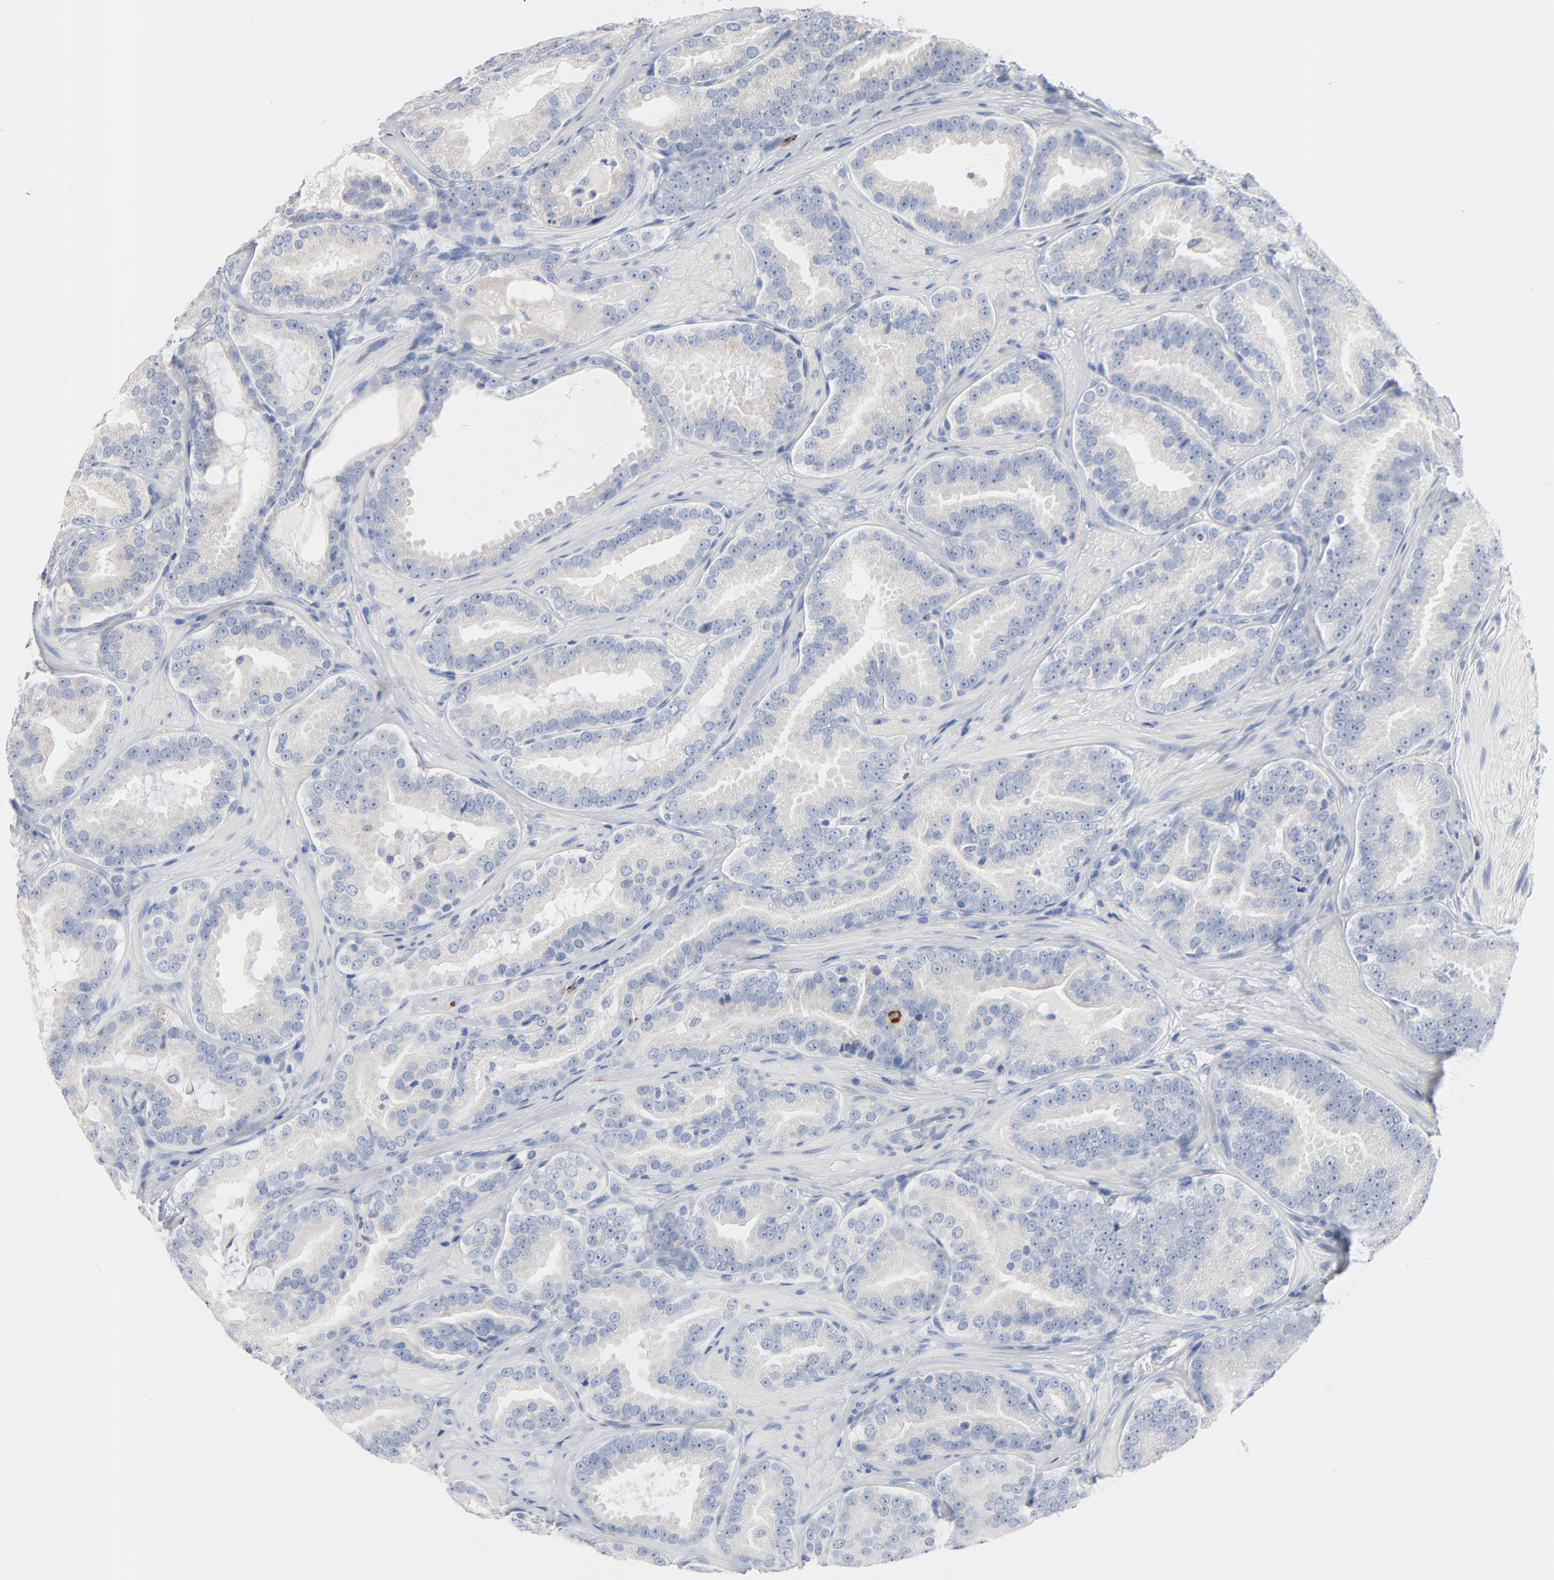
{"staining": {"intensity": "negative", "quantity": "none", "location": "none"}, "tissue": "prostate cancer", "cell_type": "Tumor cells", "image_type": "cancer", "snomed": [{"axis": "morphology", "description": "Adenocarcinoma, Low grade"}, {"axis": "topography", "description": "Prostate"}], "caption": "Tumor cells are negative for protein expression in human adenocarcinoma (low-grade) (prostate). Nuclei are stained in blue.", "gene": "GZMB", "patient": {"sex": "male", "age": 59}}